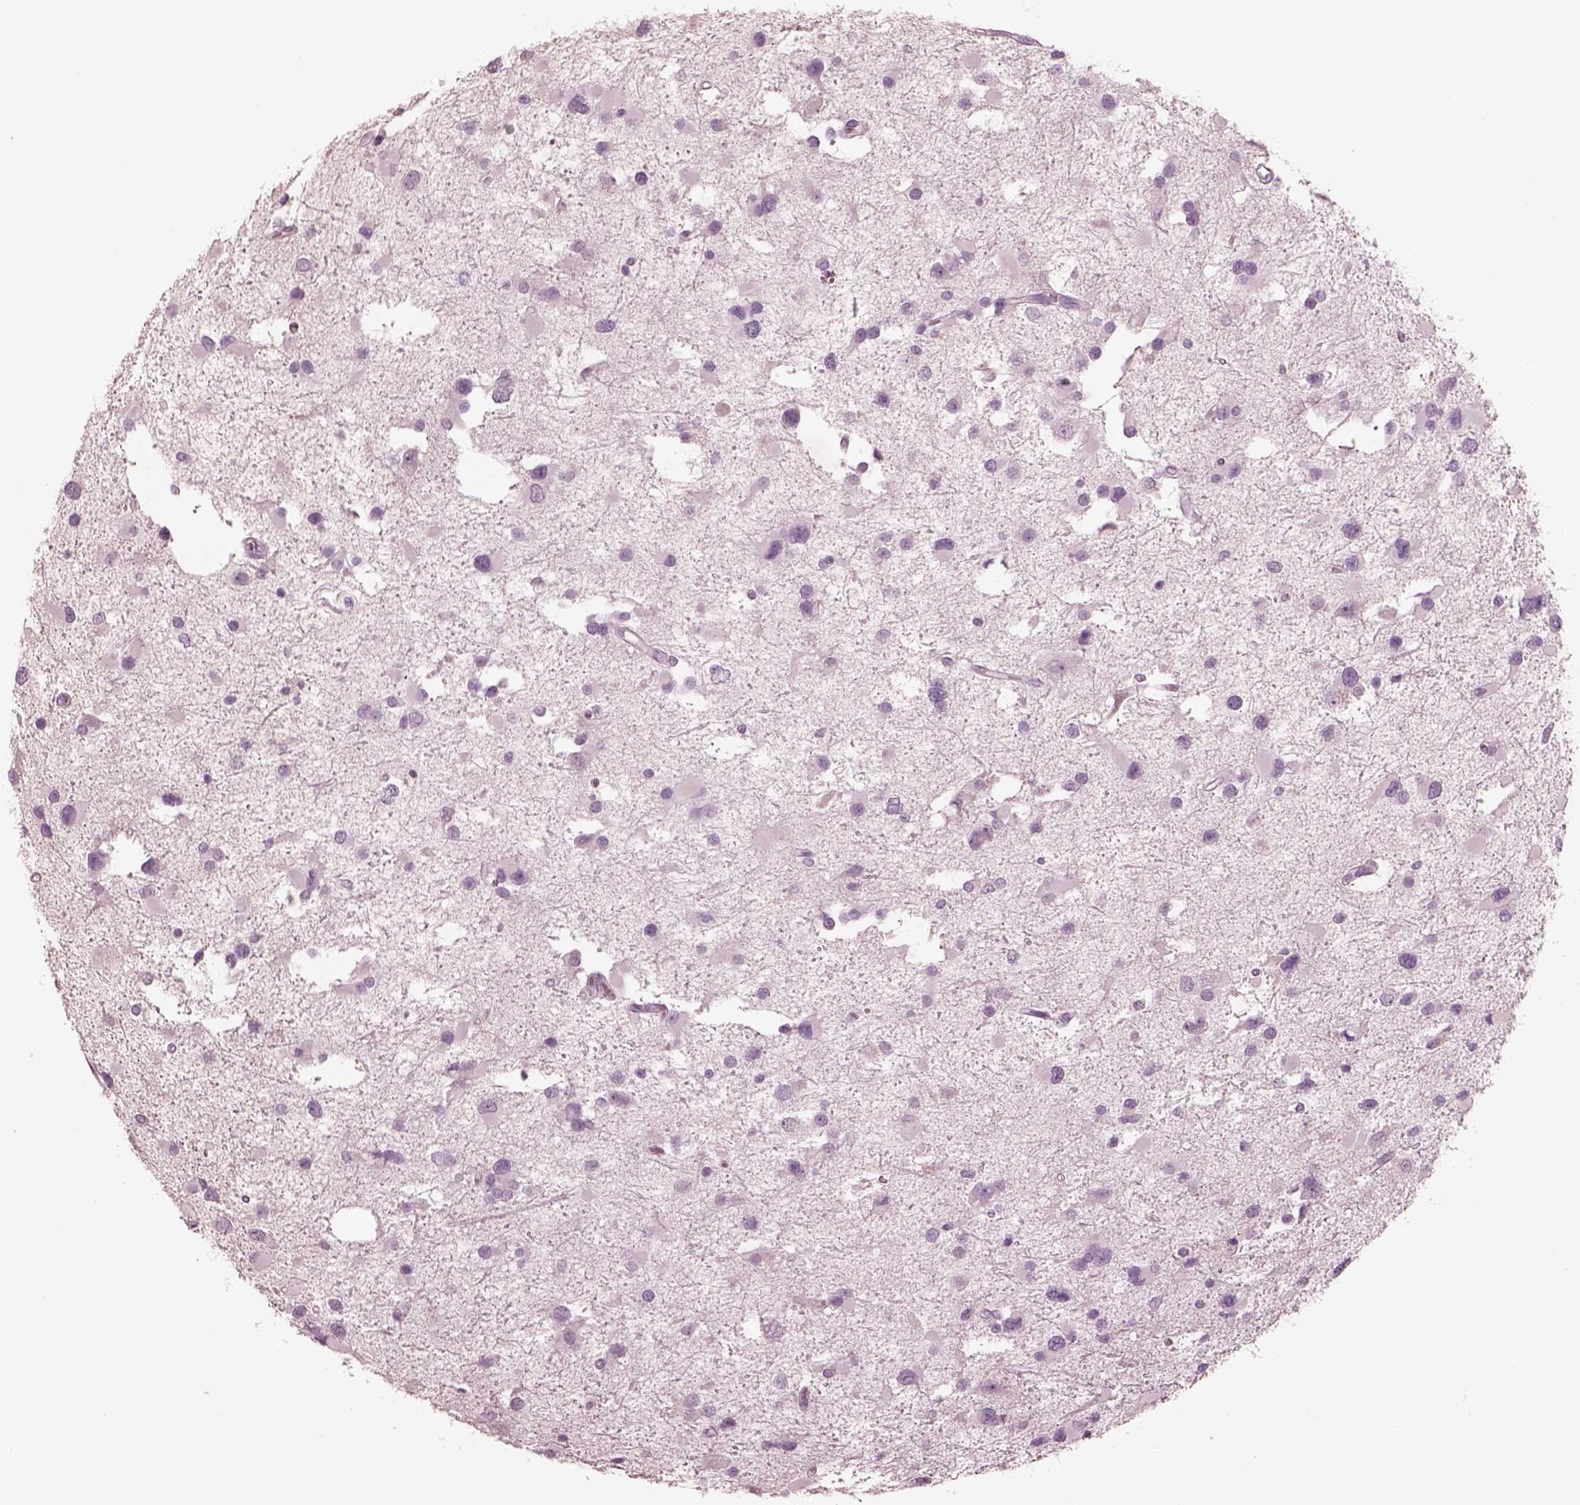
{"staining": {"intensity": "negative", "quantity": "none", "location": "none"}, "tissue": "glioma", "cell_type": "Tumor cells", "image_type": "cancer", "snomed": [{"axis": "morphology", "description": "Glioma, malignant, Low grade"}, {"axis": "topography", "description": "Brain"}], "caption": "Immunohistochemistry photomicrograph of human glioma stained for a protein (brown), which displays no positivity in tumor cells.", "gene": "PDCD1", "patient": {"sex": "female", "age": 32}}